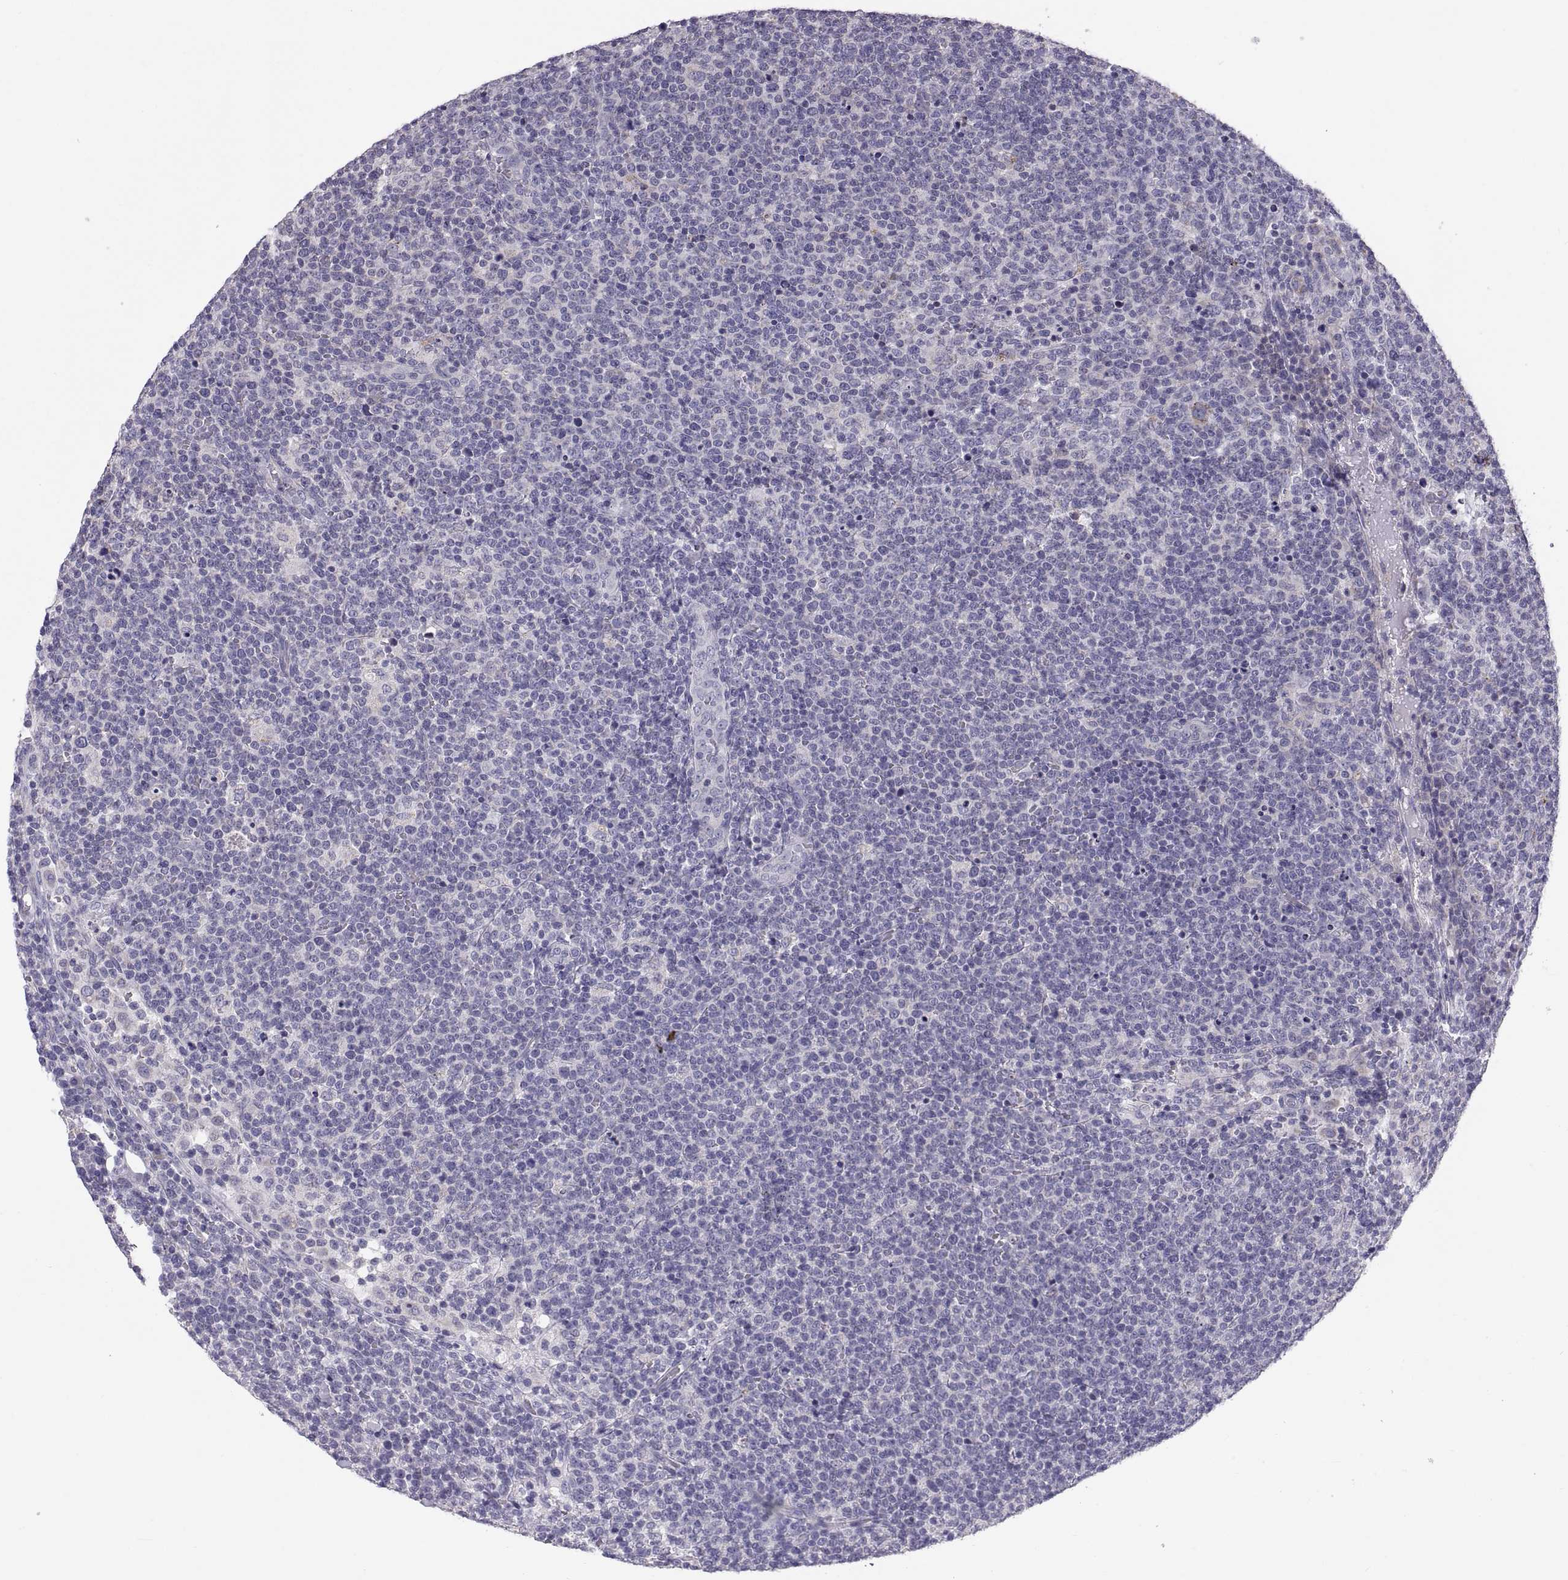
{"staining": {"intensity": "negative", "quantity": "none", "location": "none"}, "tissue": "lymphoma", "cell_type": "Tumor cells", "image_type": "cancer", "snomed": [{"axis": "morphology", "description": "Malignant lymphoma, non-Hodgkin's type, High grade"}, {"axis": "topography", "description": "Lymph node"}], "caption": "Human high-grade malignant lymphoma, non-Hodgkin's type stained for a protein using immunohistochemistry shows no expression in tumor cells.", "gene": "TNNC1", "patient": {"sex": "male", "age": 61}}